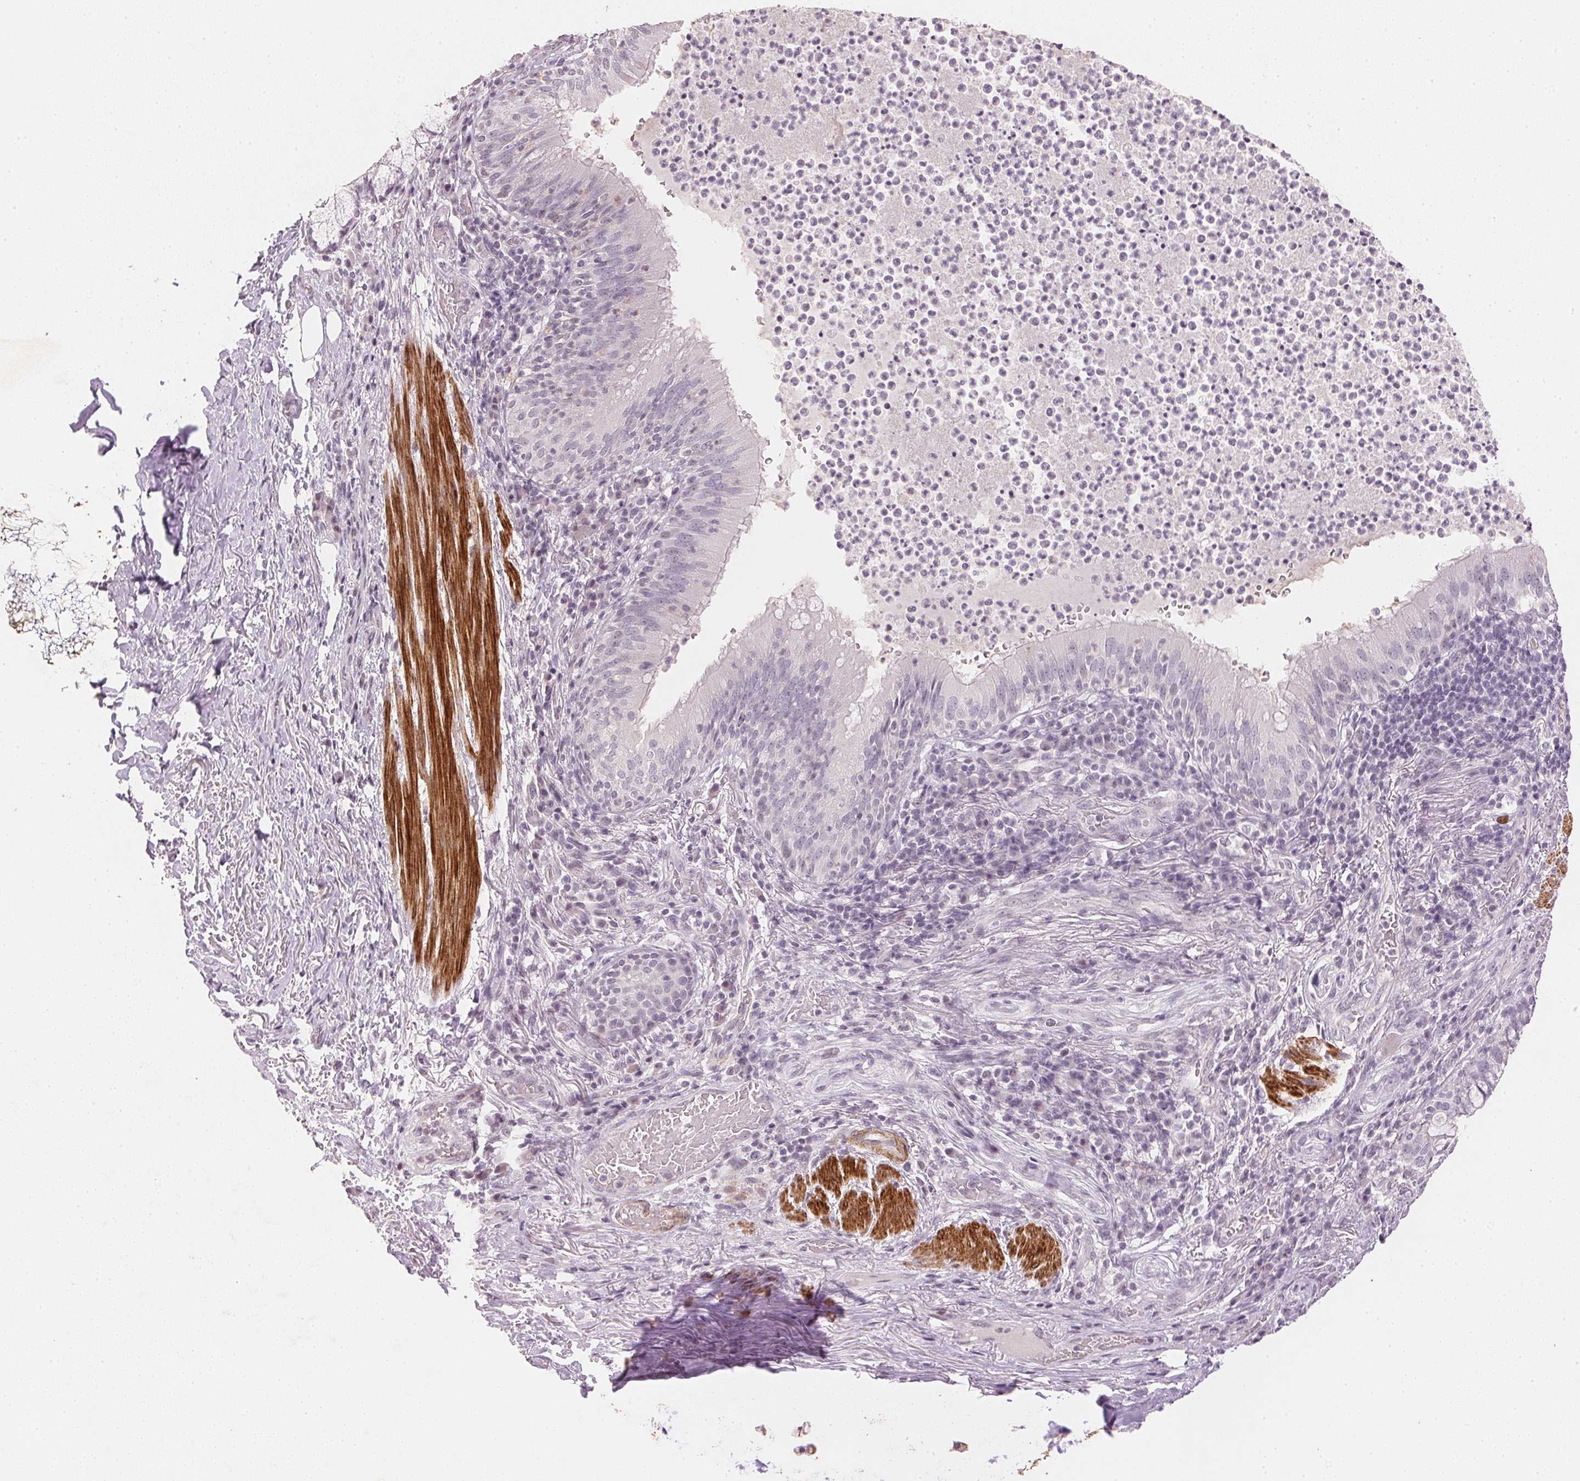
{"staining": {"intensity": "negative", "quantity": "none", "location": "none"}, "tissue": "bronchus", "cell_type": "Respiratory epithelial cells", "image_type": "normal", "snomed": [{"axis": "morphology", "description": "Normal tissue, NOS"}, {"axis": "topography", "description": "Lymph node"}, {"axis": "topography", "description": "Bronchus"}], "caption": "Human bronchus stained for a protein using immunohistochemistry demonstrates no expression in respiratory epithelial cells.", "gene": "SMTN", "patient": {"sex": "male", "age": 56}}